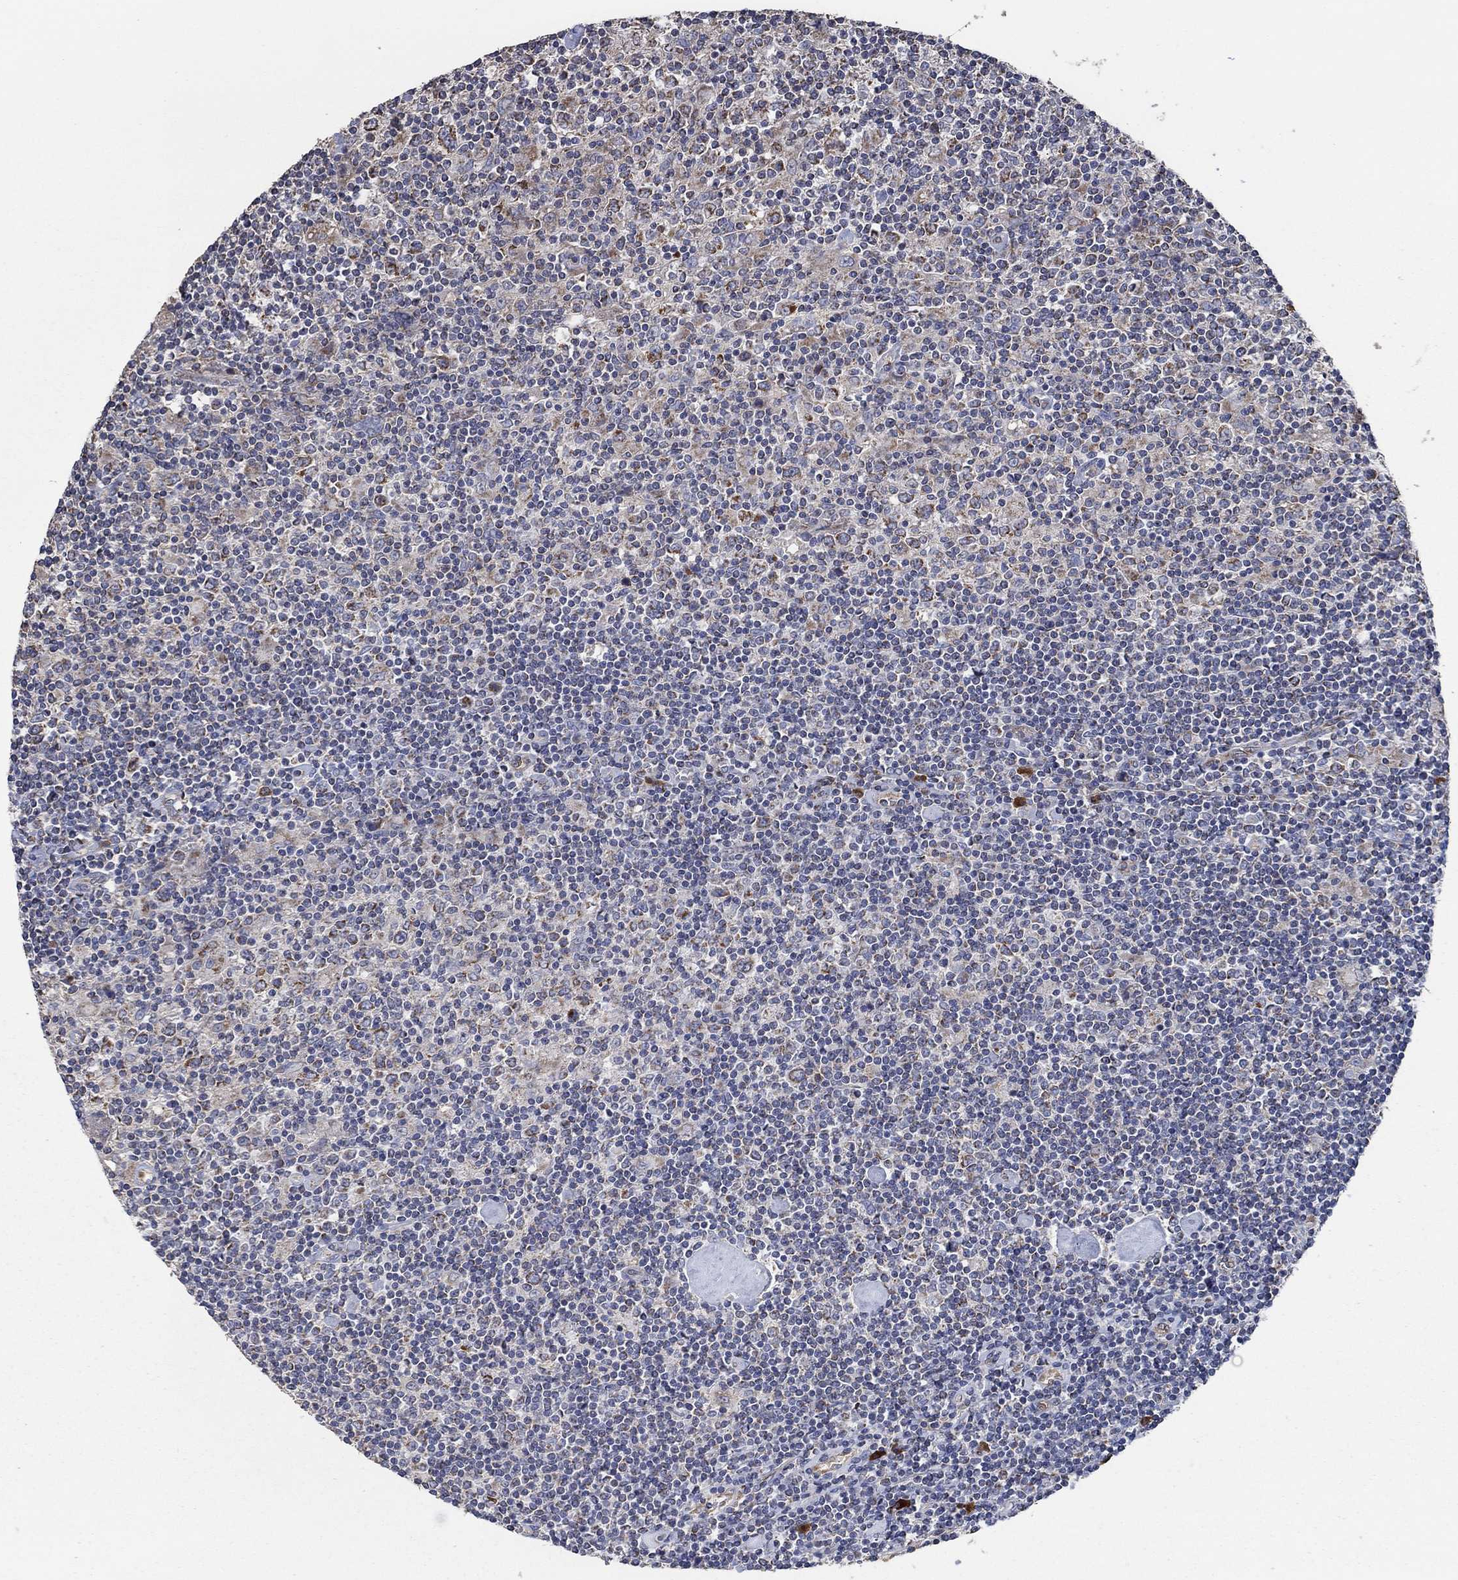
{"staining": {"intensity": "negative", "quantity": "none", "location": "none"}, "tissue": "lymphoma", "cell_type": "Tumor cells", "image_type": "cancer", "snomed": [{"axis": "morphology", "description": "Hodgkin's disease, NOS"}, {"axis": "topography", "description": "Lymph node"}], "caption": "High magnification brightfield microscopy of Hodgkin's disease stained with DAB (brown) and counterstained with hematoxylin (blue): tumor cells show no significant staining. (Immunohistochemistry (ihc), brightfield microscopy, high magnification).", "gene": "HID1", "patient": {"sex": "male", "age": 40}}